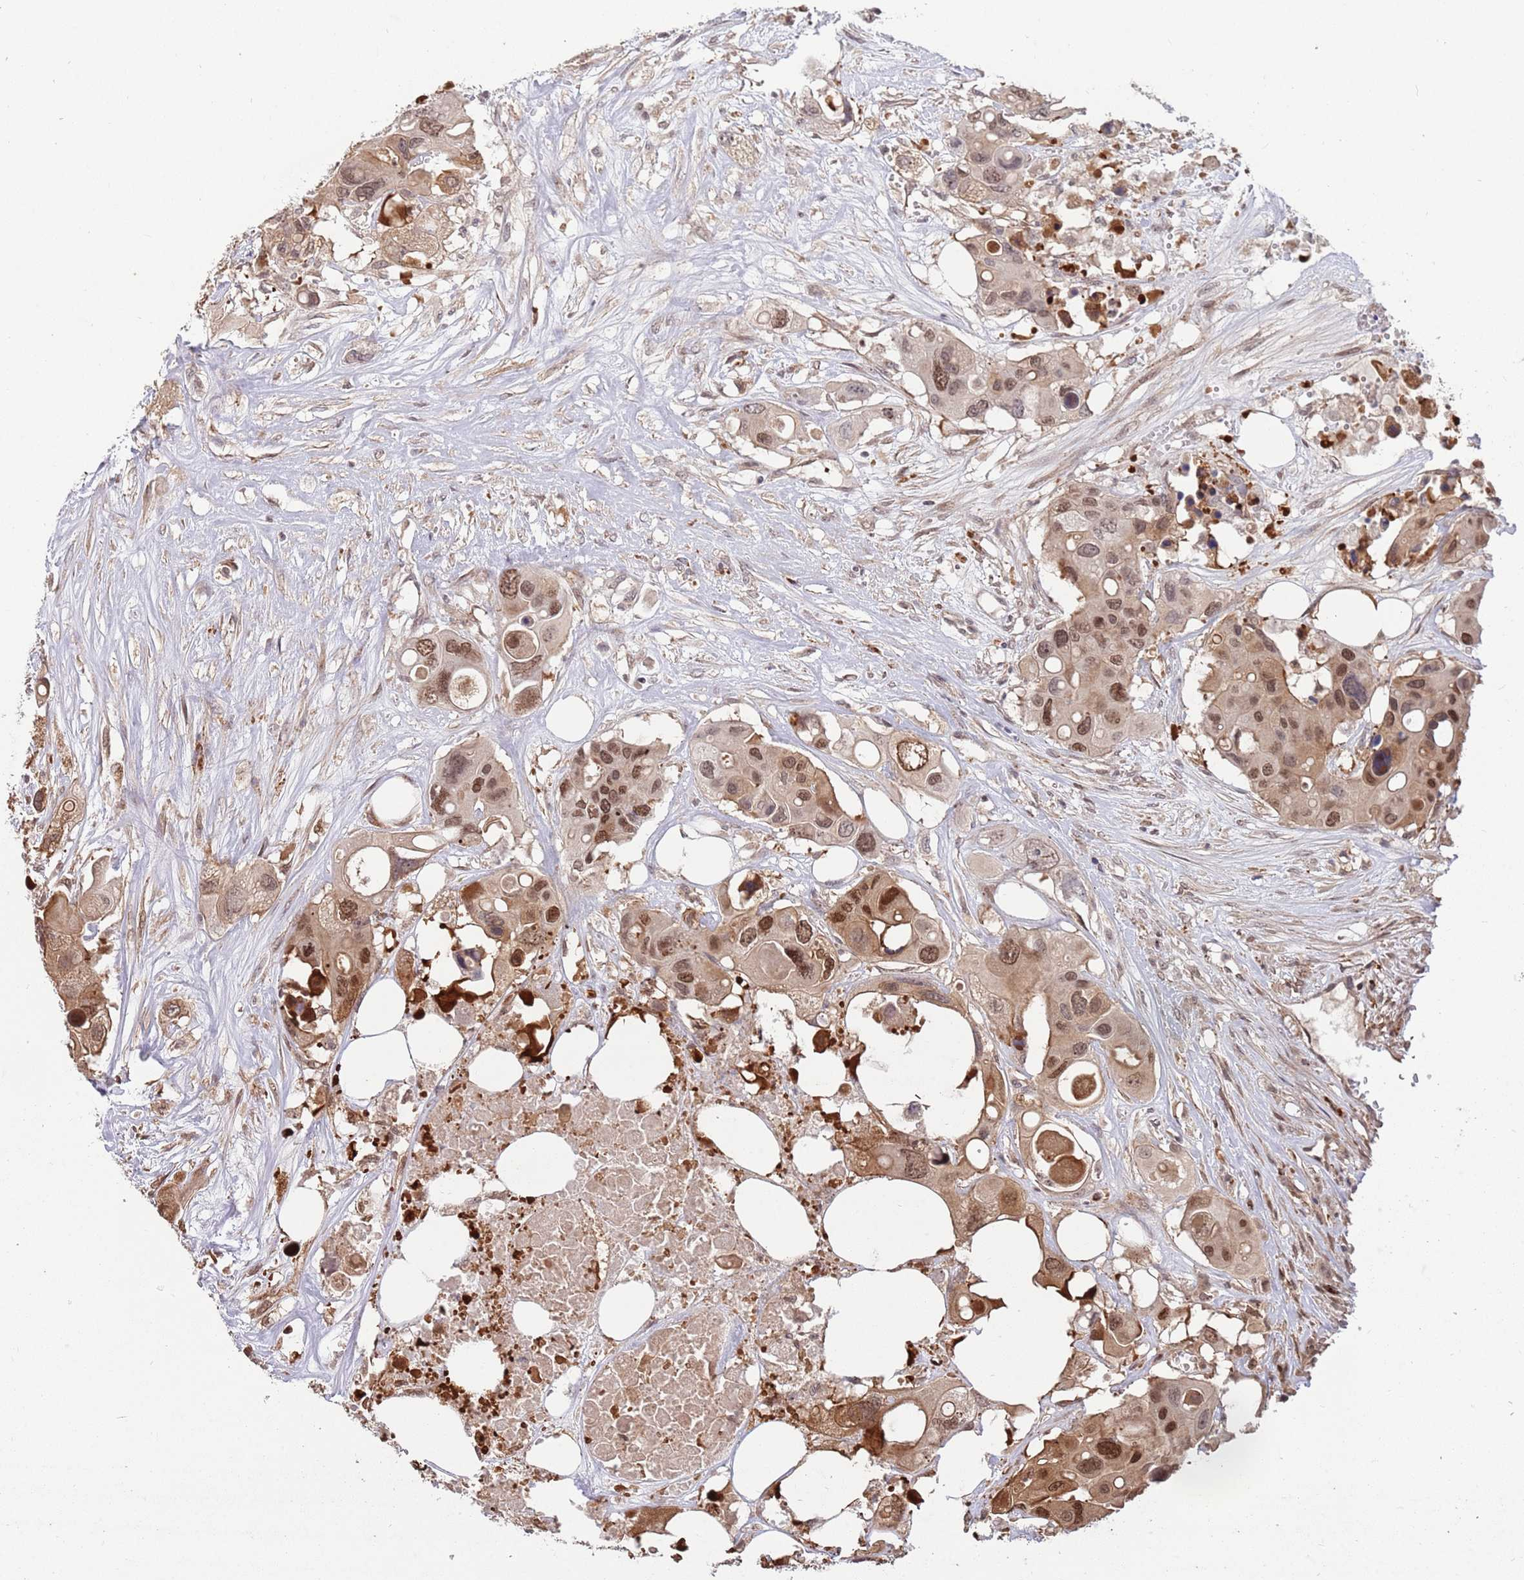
{"staining": {"intensity": "moderate", "quantity": ">75%", "location": "cytoplasmic/membranous,nuclear"}, "tissue": "colorectal cancer", "cell_type": "Tumor cells", "image_type": "cancer", "snomed": [{"axis": "morphology", "description": "Adenocarcinoma, NOS"}, {"axis": "topography", "description": "Colon"}], "caption": "The image demonstrates a brown stain indicating the presence of a protein in the cytoplasmic/membranous and nuclear of tumor cells in colorectal cancer (adenocarcinoma).", "gene": "SALL1", "patient": {"sex": "male", "age": 77}}